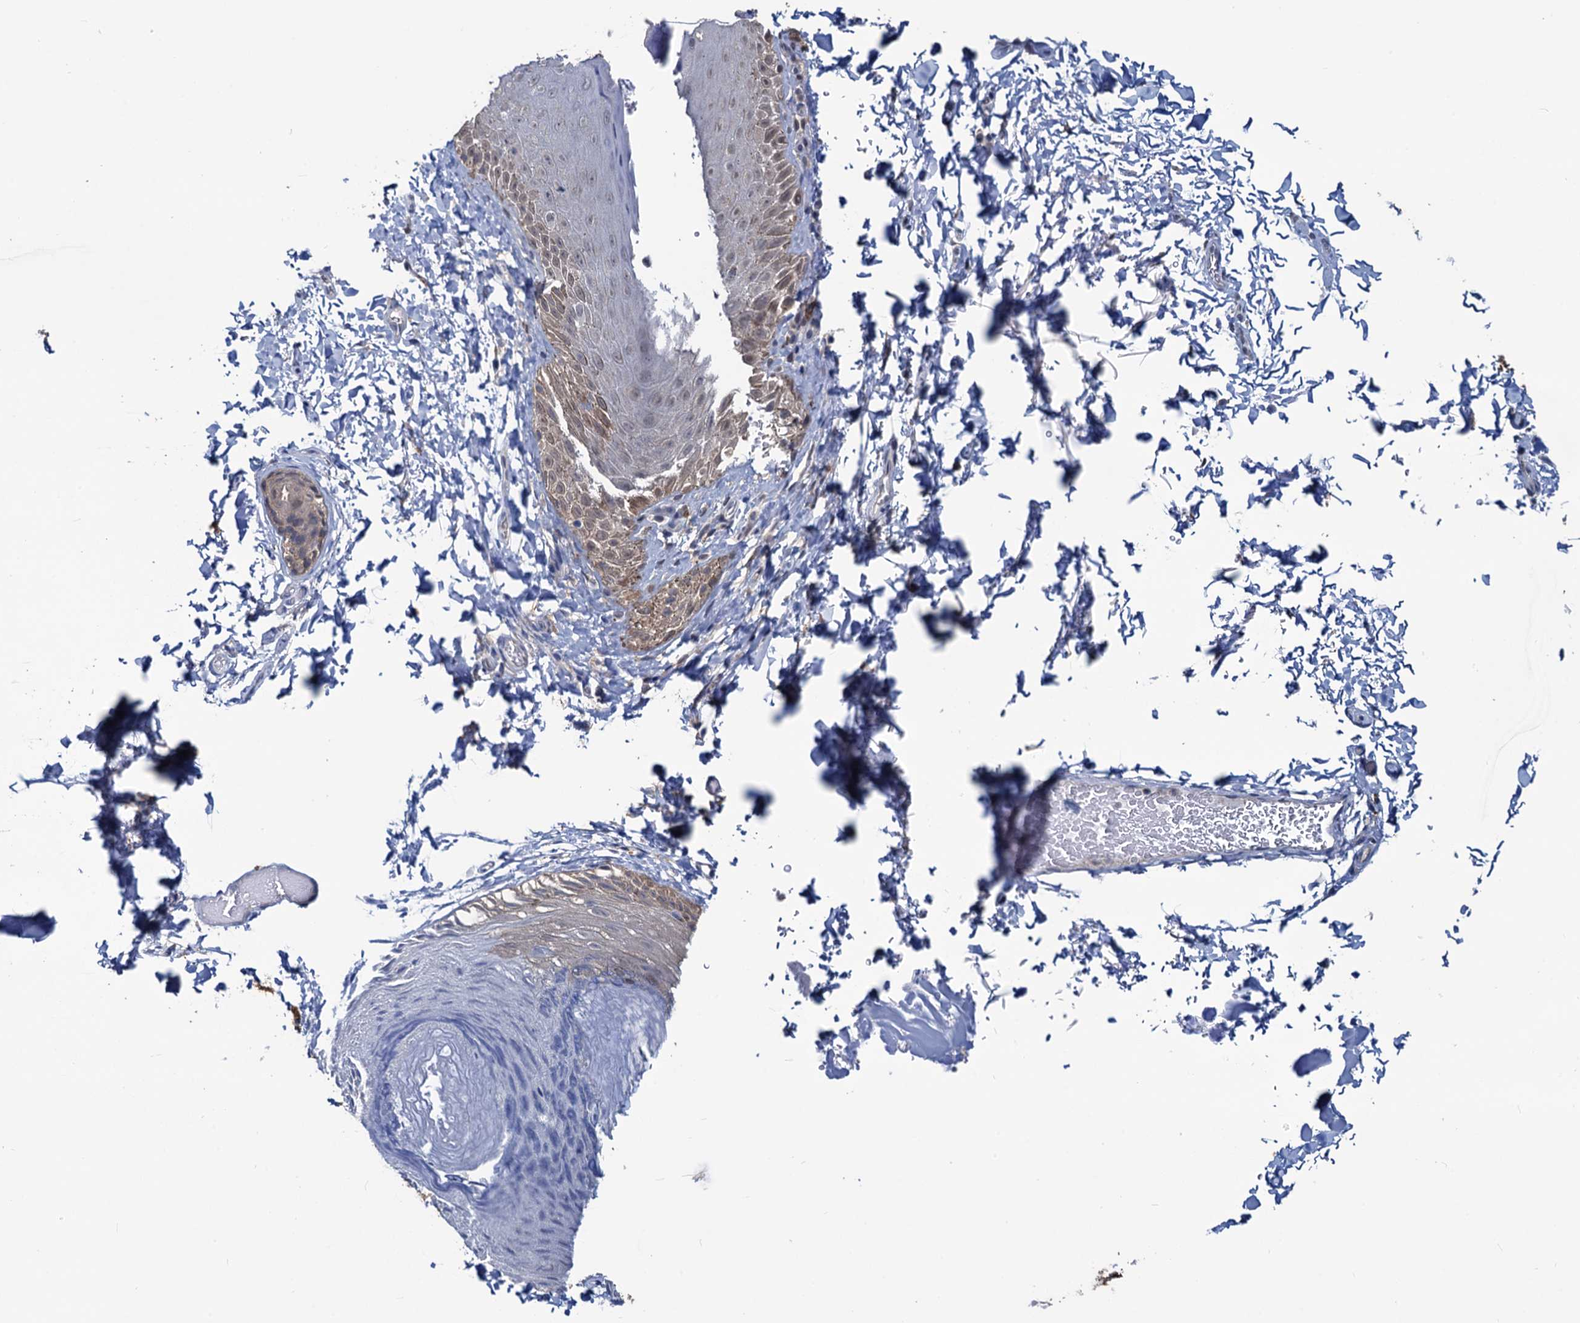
{"staining": {"intensity": "weak", "quantity": "<25%", "location": "cytoplasmic/membranous"}, "tissue": "skin", "cell_type": "Epidermal cells", "image_type": "normal", "snomed": [{"axis": "morphology", "description": "Normal tissue, NOS"}, {"axis": "topography", "description": "Anal"}], "caption": "Histopathology image shows no protein positivity in epidermal cells of benign skin. (Brightfield microscopy of DAB (3,3'-diaminobenzidine) IHC at high magnification).", "gene": "RTKN2", "patient": {"sex": "male", "age": 44}}